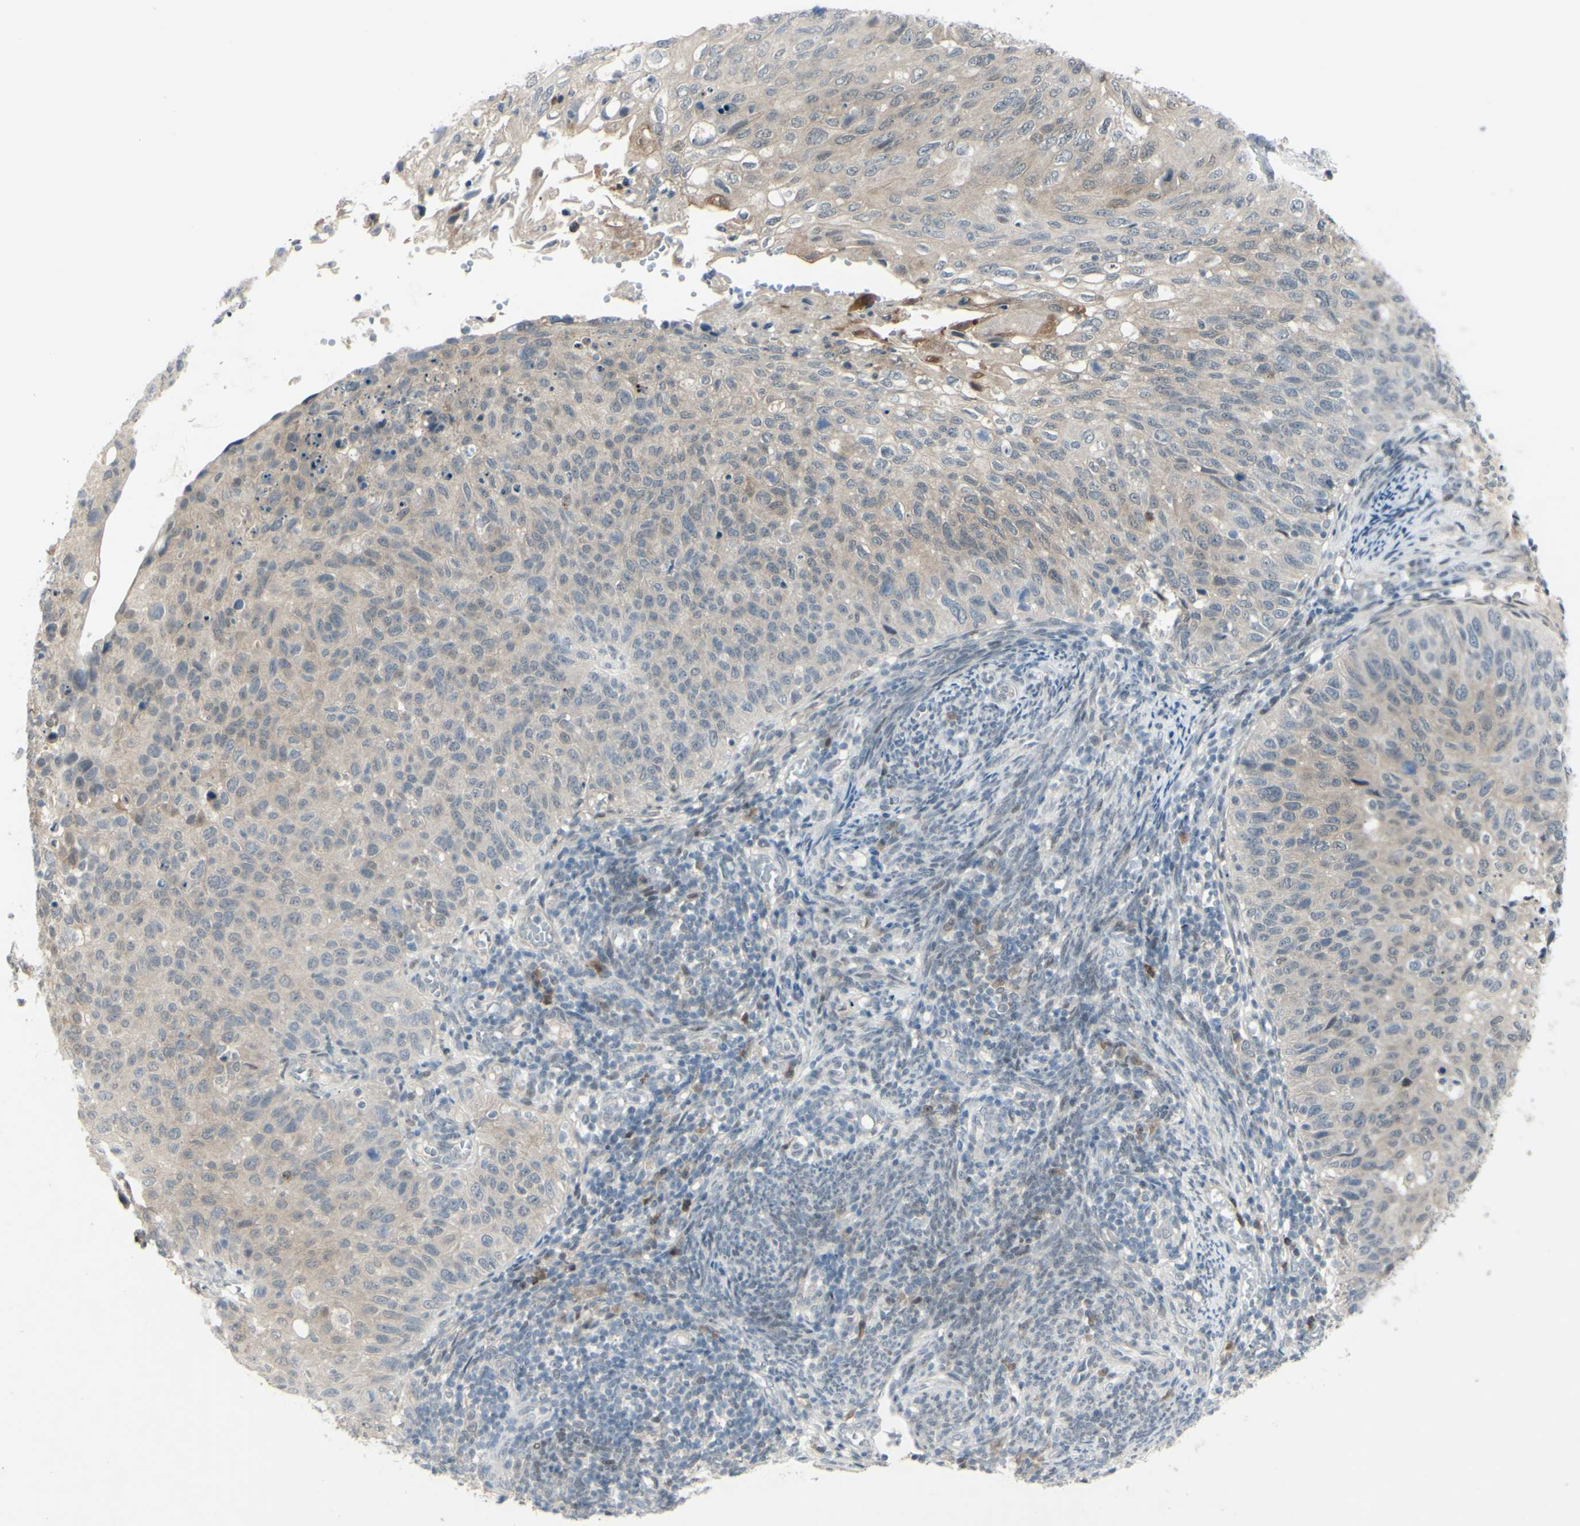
{"staining": {"intensity": "weak", "quantity": "25%-75%", "location": "cytoplasmic/membranous"}, "tissue": "cervical cancer", "cell_type": "Tumor cells", "image_type": "cancer", "snomed": [{"axis": "morphology", "description": "Squamous cell carcinoma, NOS"}, {"axis": "topography", "description": "Cervix"}], "caption": "Protein expression analysis of cervical squamous cell carcinoma shows weak cytoplasmic/membranous staining in about 25%-75% of tumor cells.", "gene": "ETNK1", "patient": {"sex": "female", "age": 70}}